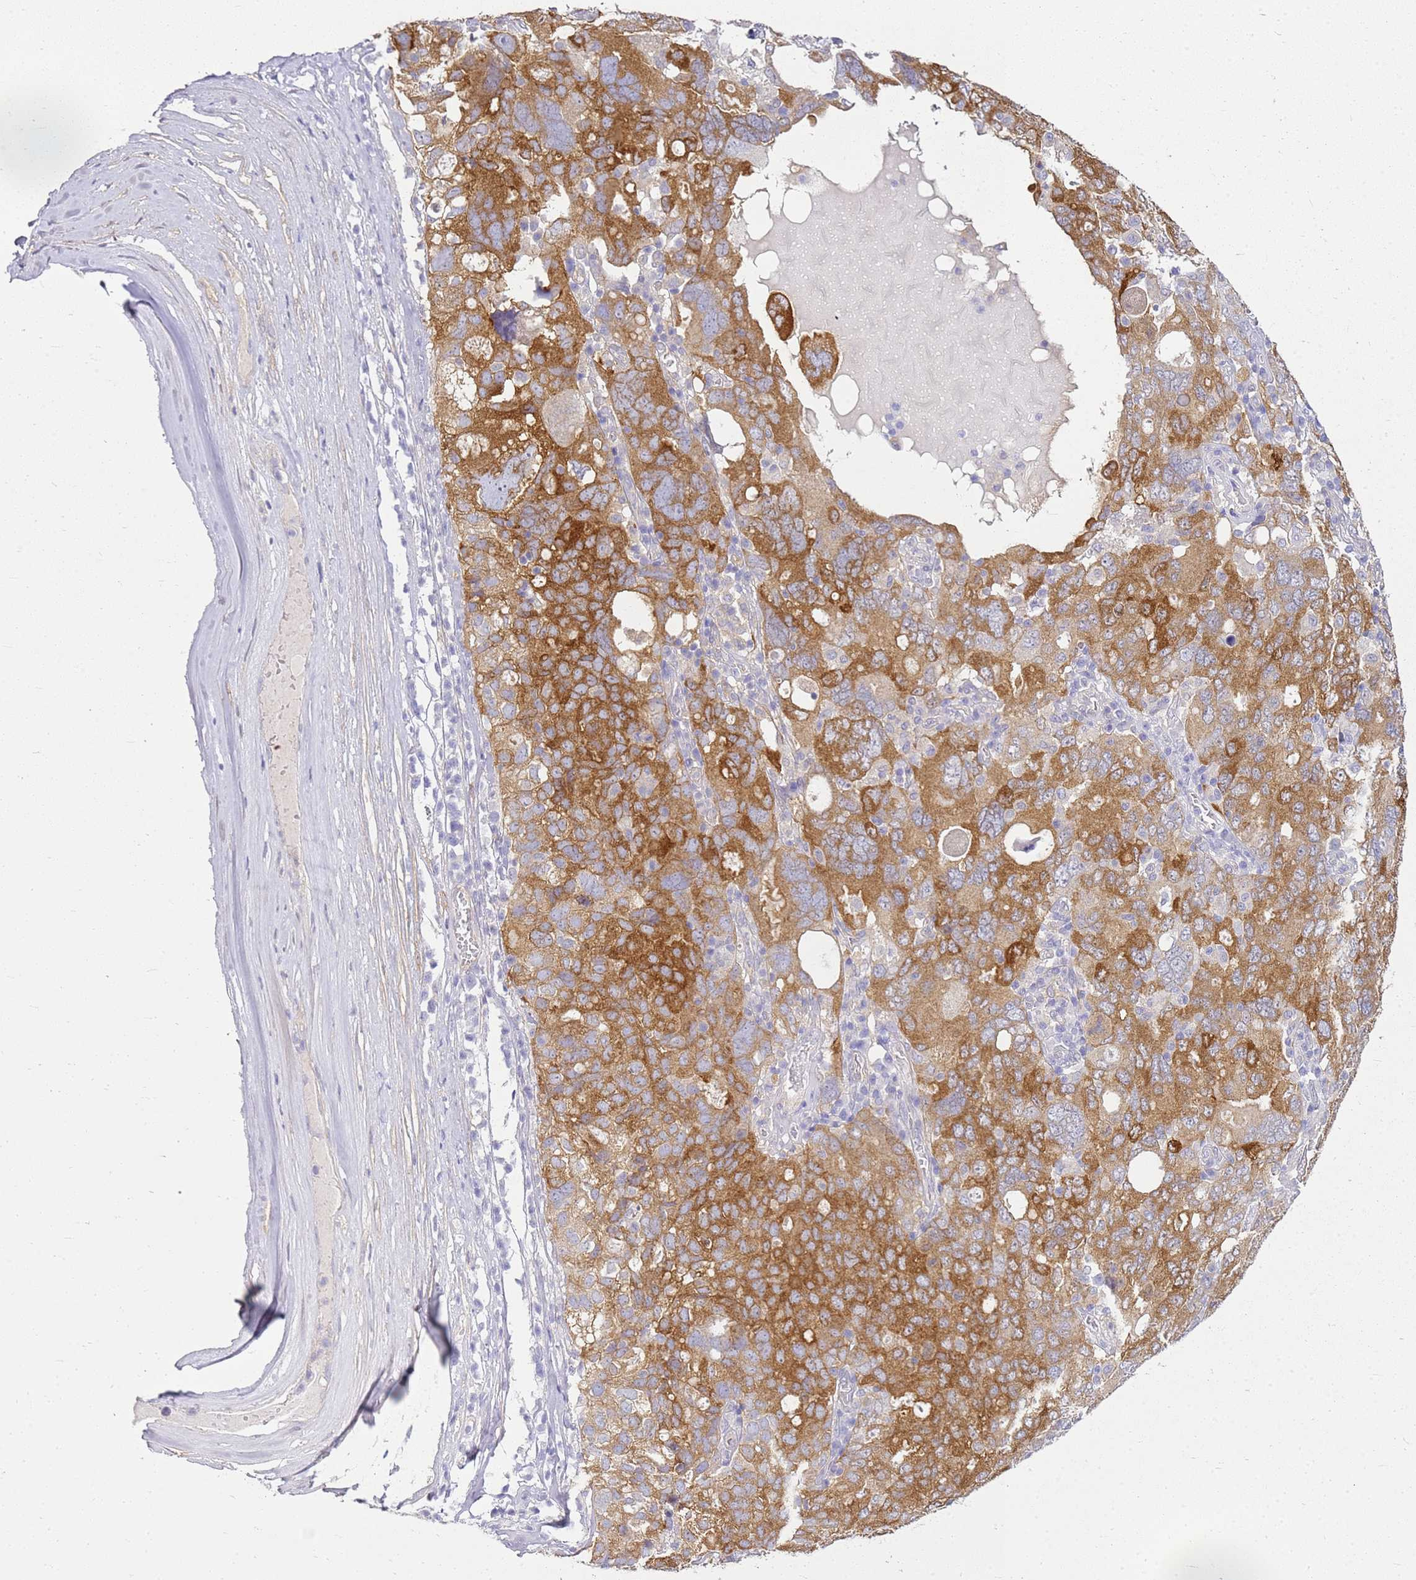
{"staining": {"intensity": "moderate", "quantity": "25%-75%", "location": "cytoplasmic/membranous"}, "tissue": "ovarian cancer", "cell_type": "Tumor cells", "image_type": "cancer", "snomed": [{"axis": "morphology", "description": "Carcinoma, endometroid"}, {"axis": "topography", "description": "Ovary"}], "caption": "An image of human endometroid carcinoma (ovarian) stained for a protein demonstrates moderate cytoplasmic/membranous brown staining in tumor cells. (brown staining indicates protein expression, while blue staining denotes nuclei).", "gene": "HSPB1", "patient": {"sex": "female", "age": 62}}